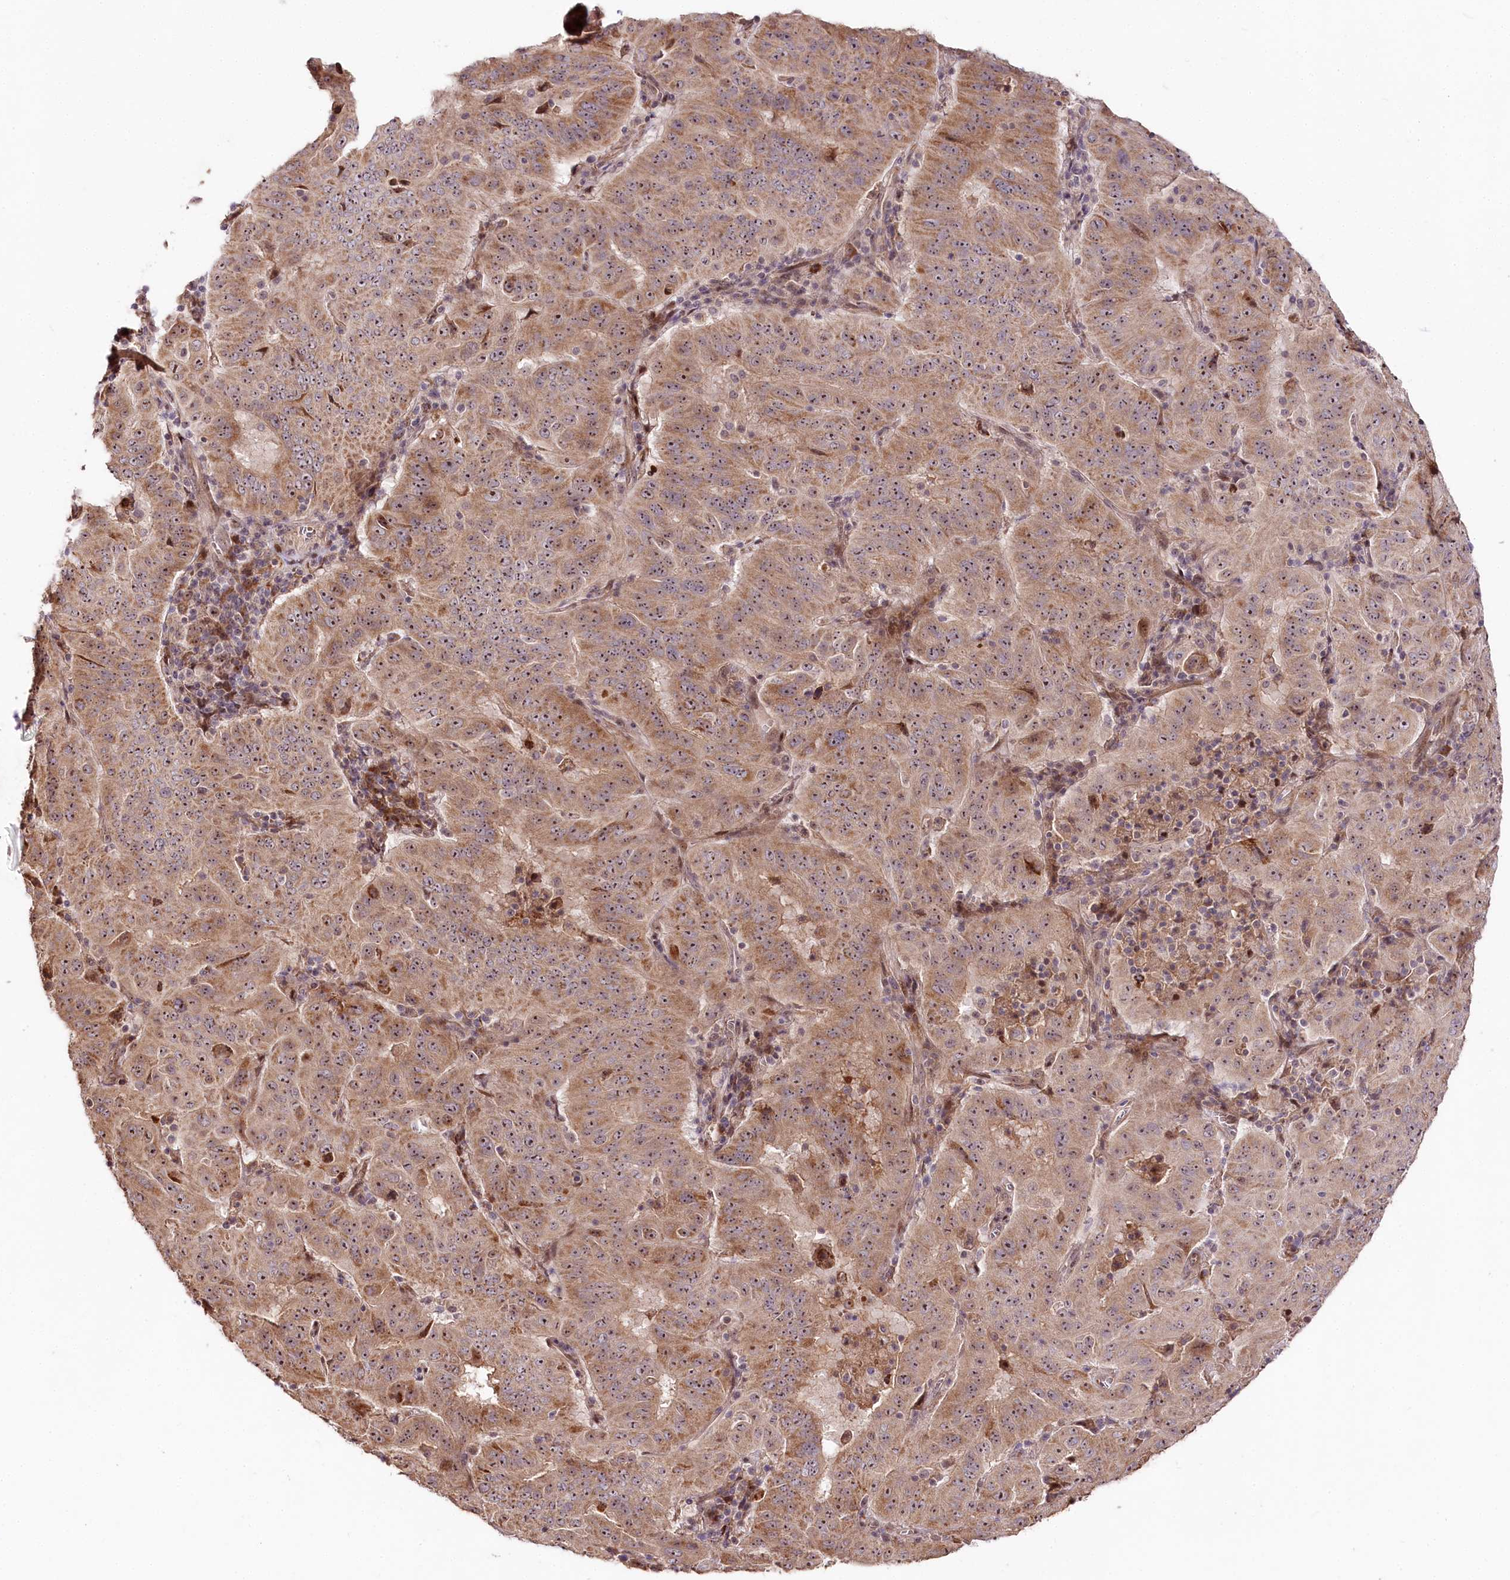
{"staining": {"intensity": "moderate", "quantity": ">75%", "location": "cytoplasmic/membranous"}, "tissue": "pancreatic cancer", "cell_type": "Tumor cells", "image_type": "cancer", "snomed": [{"axis": "morphology", "description": "Adenocarcinoma, NOS"}, {"axis": "topography", "description": "Pancreas"}], "caption": "IHC photomicrograph of human pancreatic cancer stained for a protein (brown), which exhibits medium levels of moderate cytoplasmic/membranous expression in about >75% of tumor cells.", "gene": "DMP1", "patient": {"sex": "male", "age": 63}}